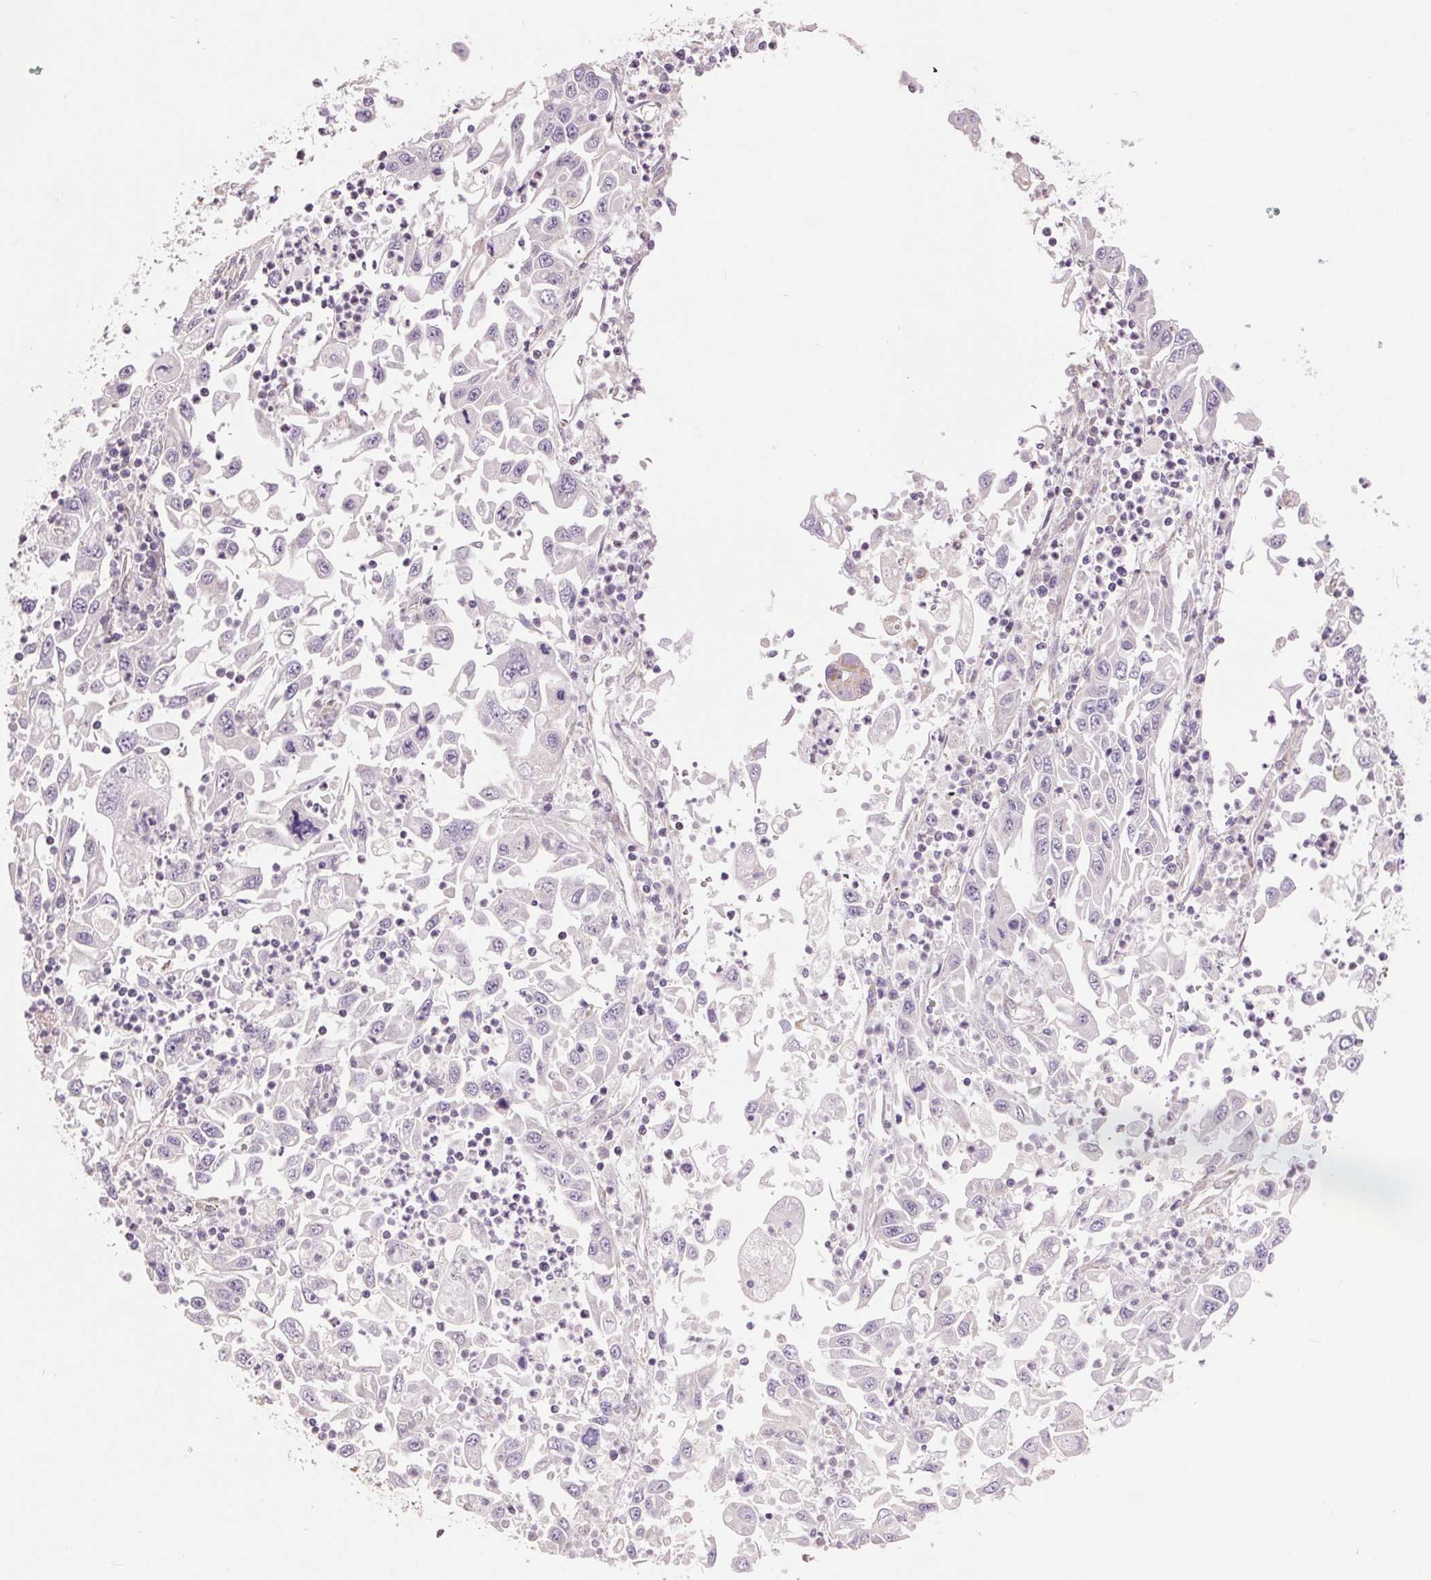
{"staining": {"intensity": "negative", "quantity": "none", "location": "none"}, "tissue": "endometrial cancer", "cell_type": "Tumor cells", "image_type": "cancer", "snomed": [{"axis": "morphology", "description": "Adenocarcinoma, NOS"}, {"axis": "topography", "description": "Uterus"}], "caption": "A high-resolution histopathology image shows IHC staining of adenocarcinoma (endometrial), which demonstrates no significant expression in tumor cells.", "gene": "DGUOK", "patient": {"sex": "female", "age": 62}}